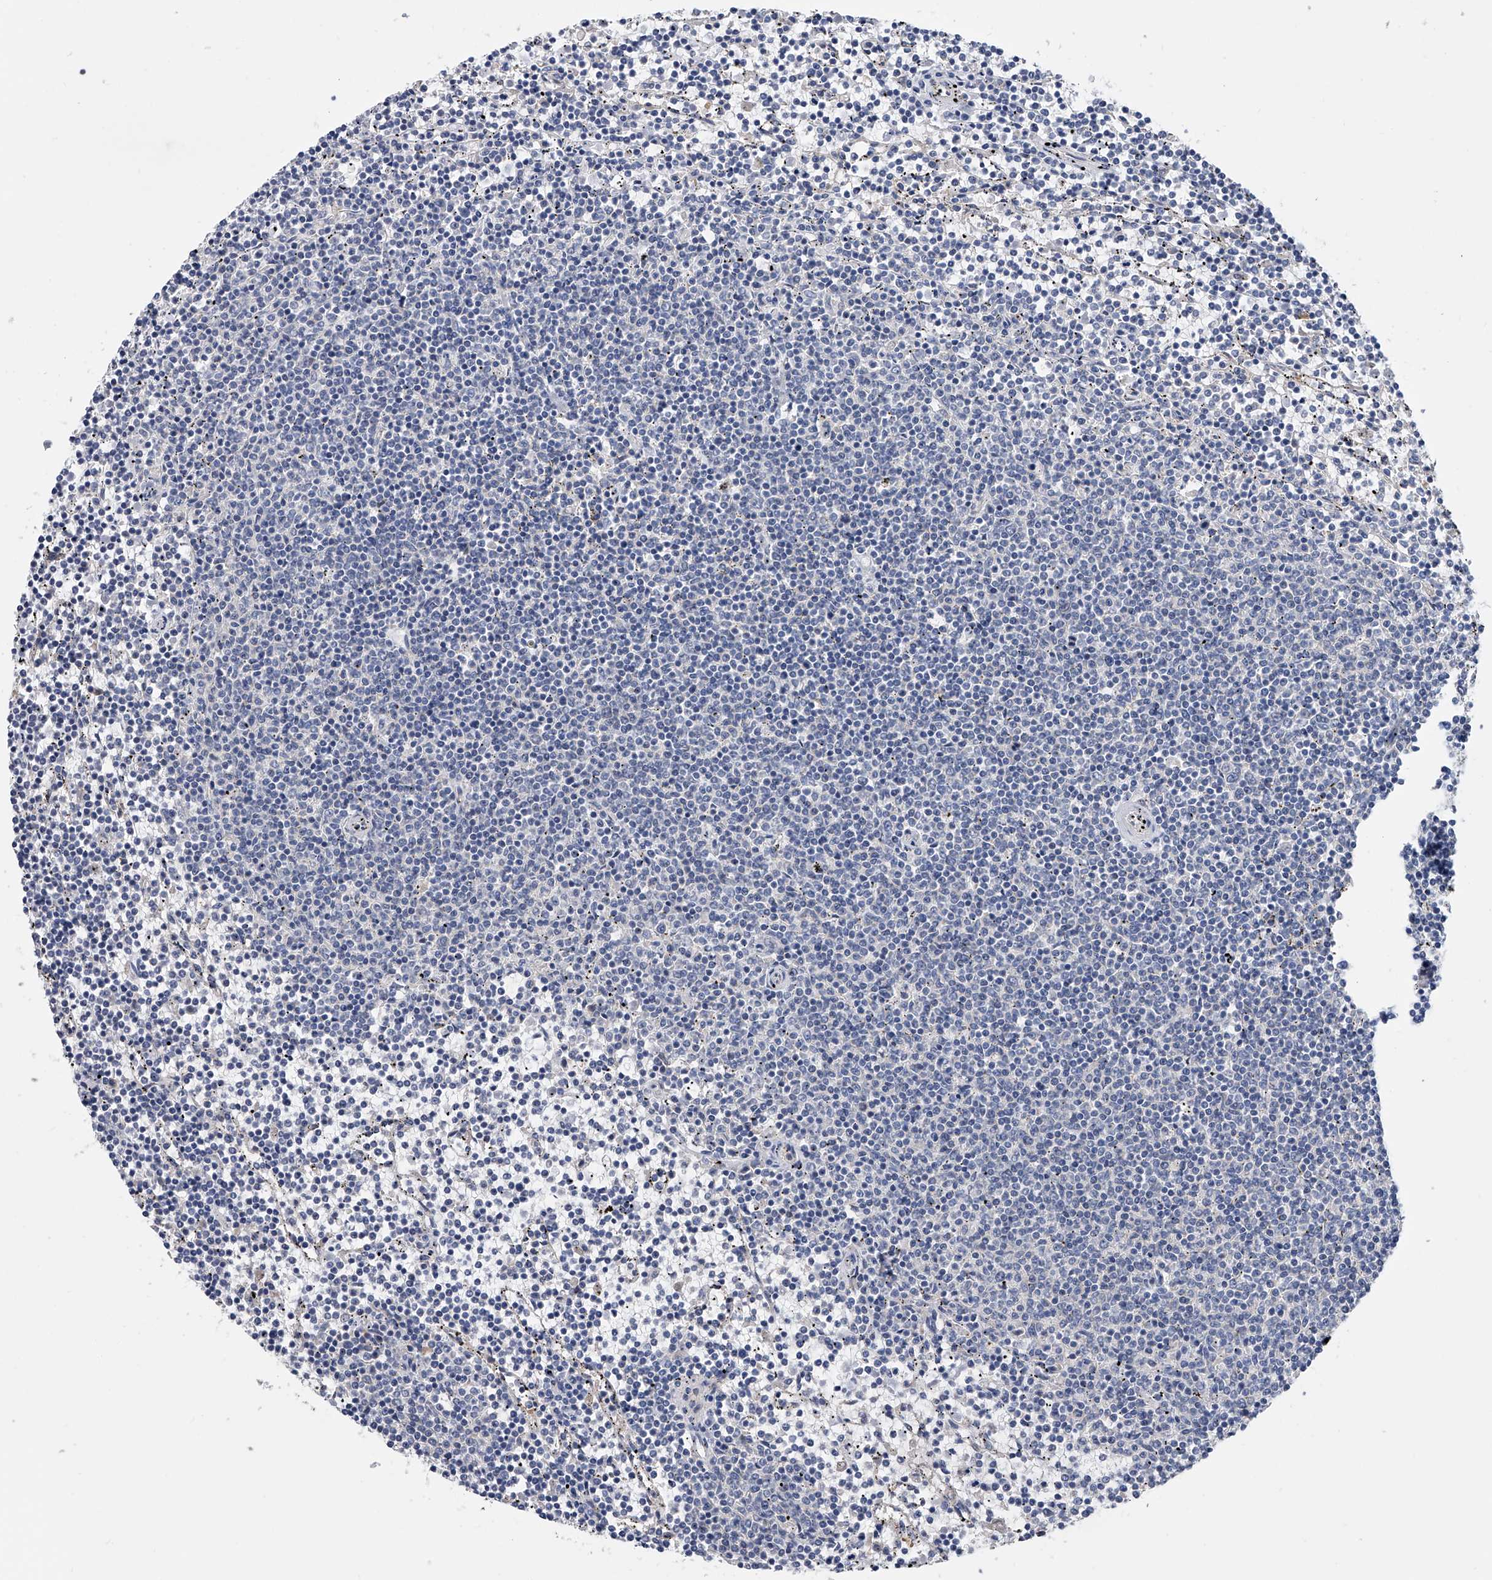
{"staining": {"intensity": "negative", "quantity": "none", "location": "none"}, "tissue": "lymphoma", "cell_type": "Tumor cells", "image_type": "cancer", "snomed": [{"axis": "morphology", "description": "Malignant lymphoma, non-Hodgkin's type, Low grade"}, {"axis": "topography", "description": "Spleen"}], "caption": "An IHC photomicrograph of lymphoma is shown. There is no staining in tumor cells of lymphoma. (DAB immunohistochemistry (IHC) visualized using brightfield microscopy, high magnification).", "gene": "PGM3", "patient": {"sex": "female", "age": 50}}